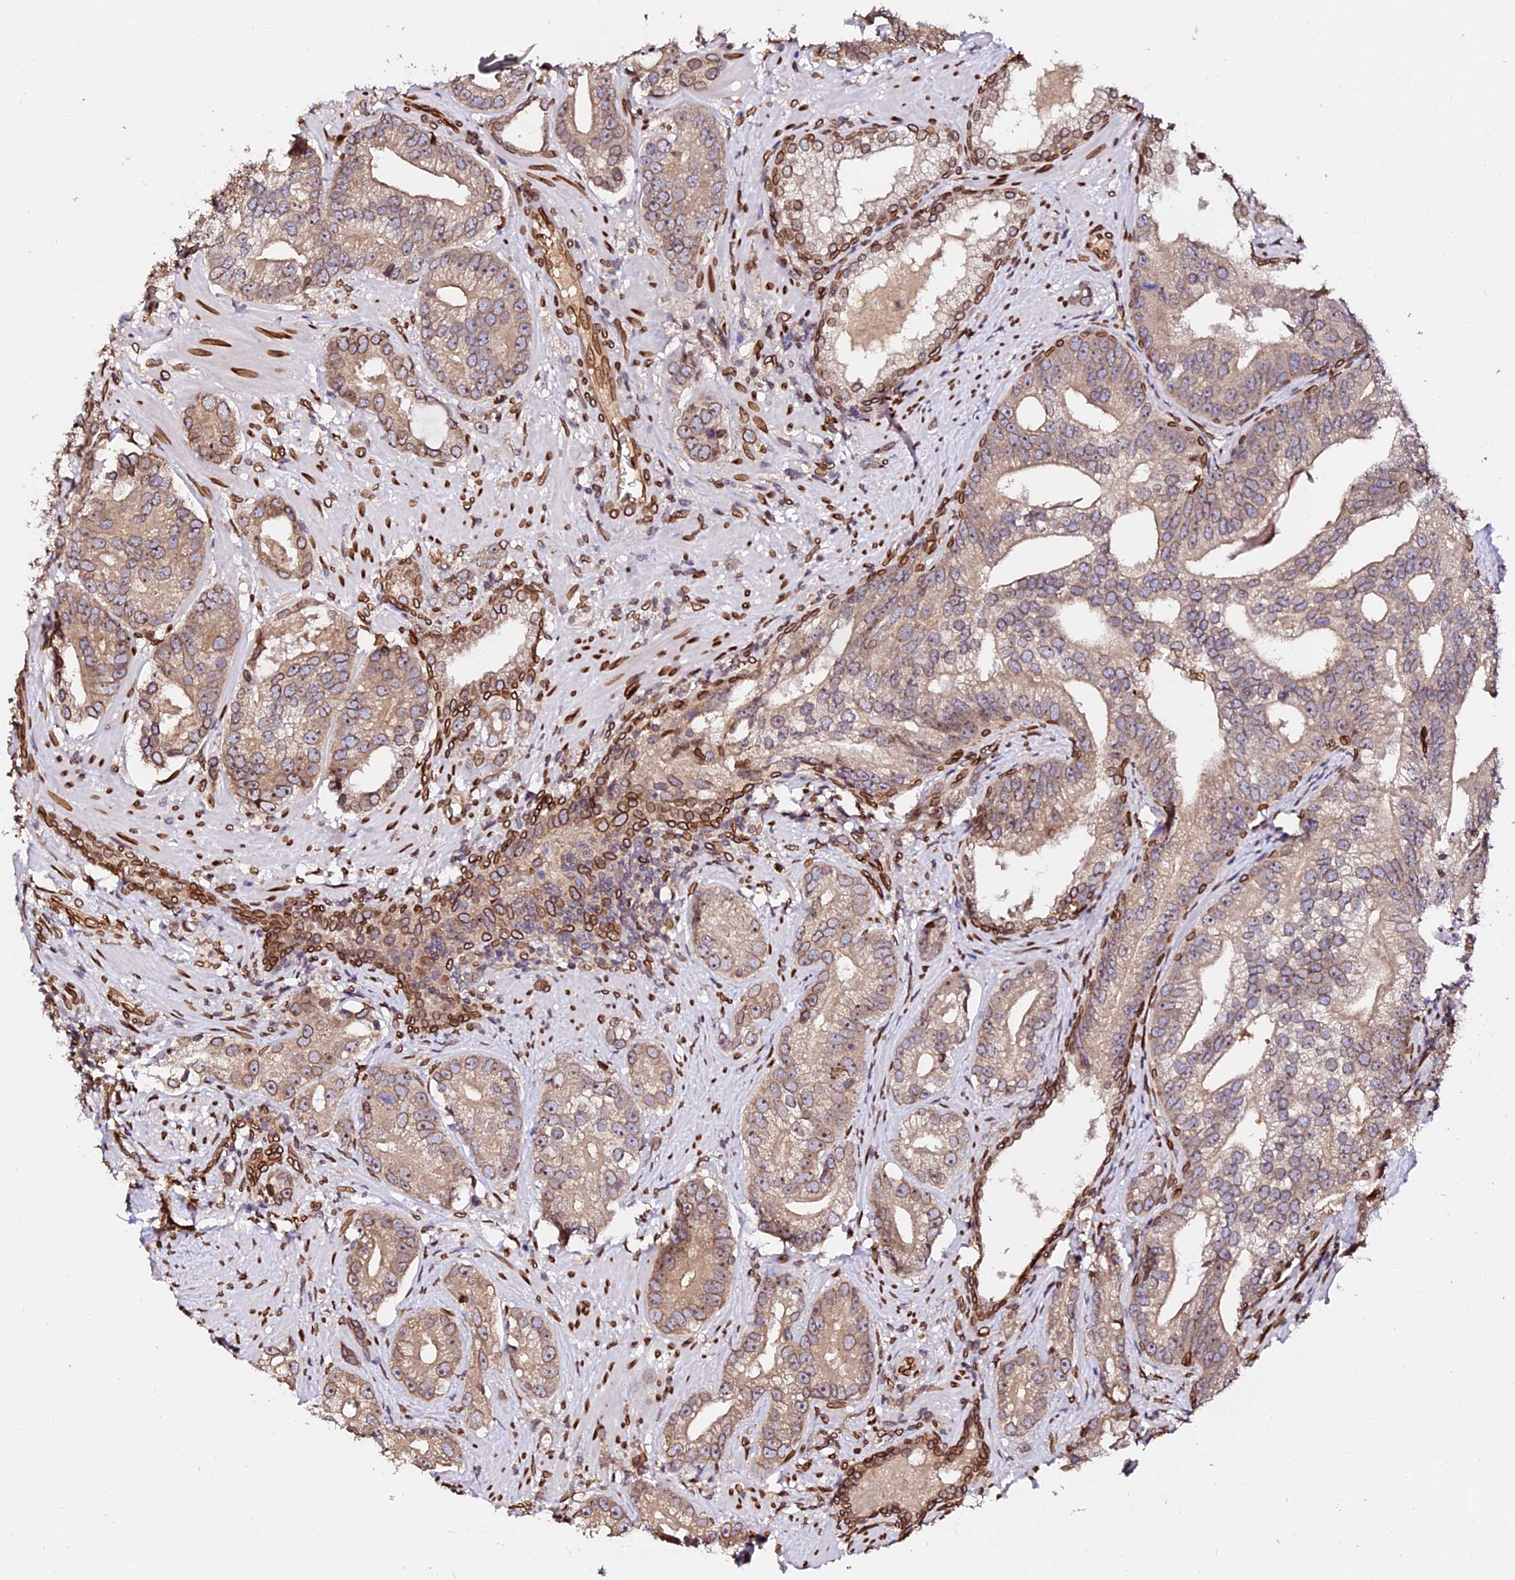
{"staining": {"intensity": "moderate", "quantity": "25%-75%", "location": "cytoplasmic/membranous,nuclear"}, "tissue": "prostate cancer", "cell_type": "Tumor cells", "image_type": "cancer", "snomed": [{"axis": "morphology", "description": "Adenocarcinoma, High grade"}, {"axis": "topography", "description": "Prostate"}], "caption": "High-magnification brightfield microscopy of prostate cancer stained with DAB (brown) and counterstained with hematoxylin (blue). tumor cells exhibit moderate cytoplasmic/membranous and nuclear staining is seen in about25%-75% of cells.", "gene": "ANAPC5", "patient": {"sex": "male", "age": 75}}